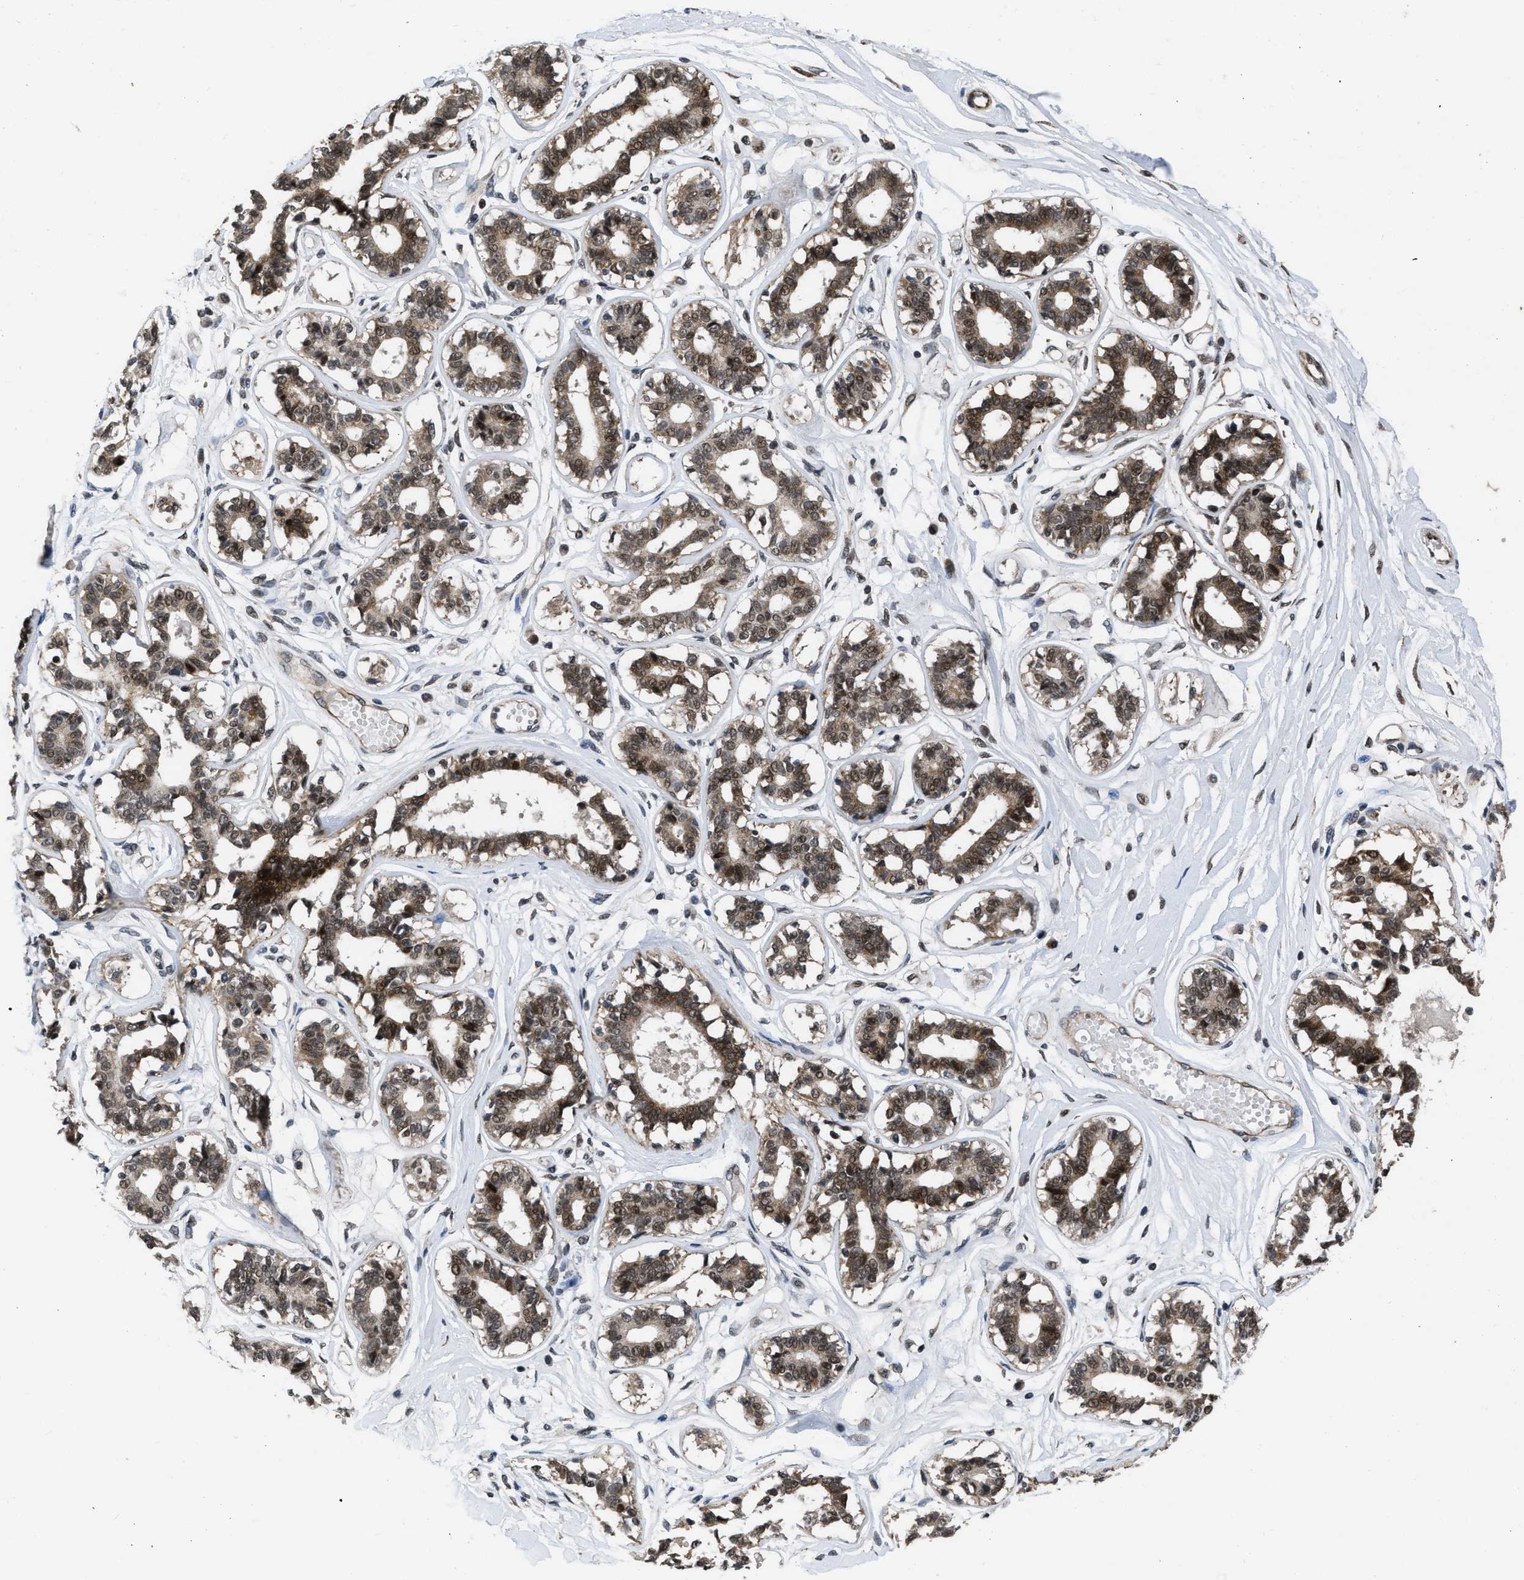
{"staining": {"intensity": "negative", "quantity": "none", "location": "none"}, "tissue": "breast", "cell_type": "Adipocytes", "image_type": "normal", "snomed": [{"axis": "morphology", "description": "Normal tissue, NOS"}, {"axis": "topography", "description": "Breast"}], "caption": "High power microscopy image of an immunohistochemistry (IHC) micrograph of benign breast, revealing no significant expression in adipocytes. Nuclei are stained in blue.", "gene": "ZNHIT1", "patient": {"sex": "female", "age": 45}}